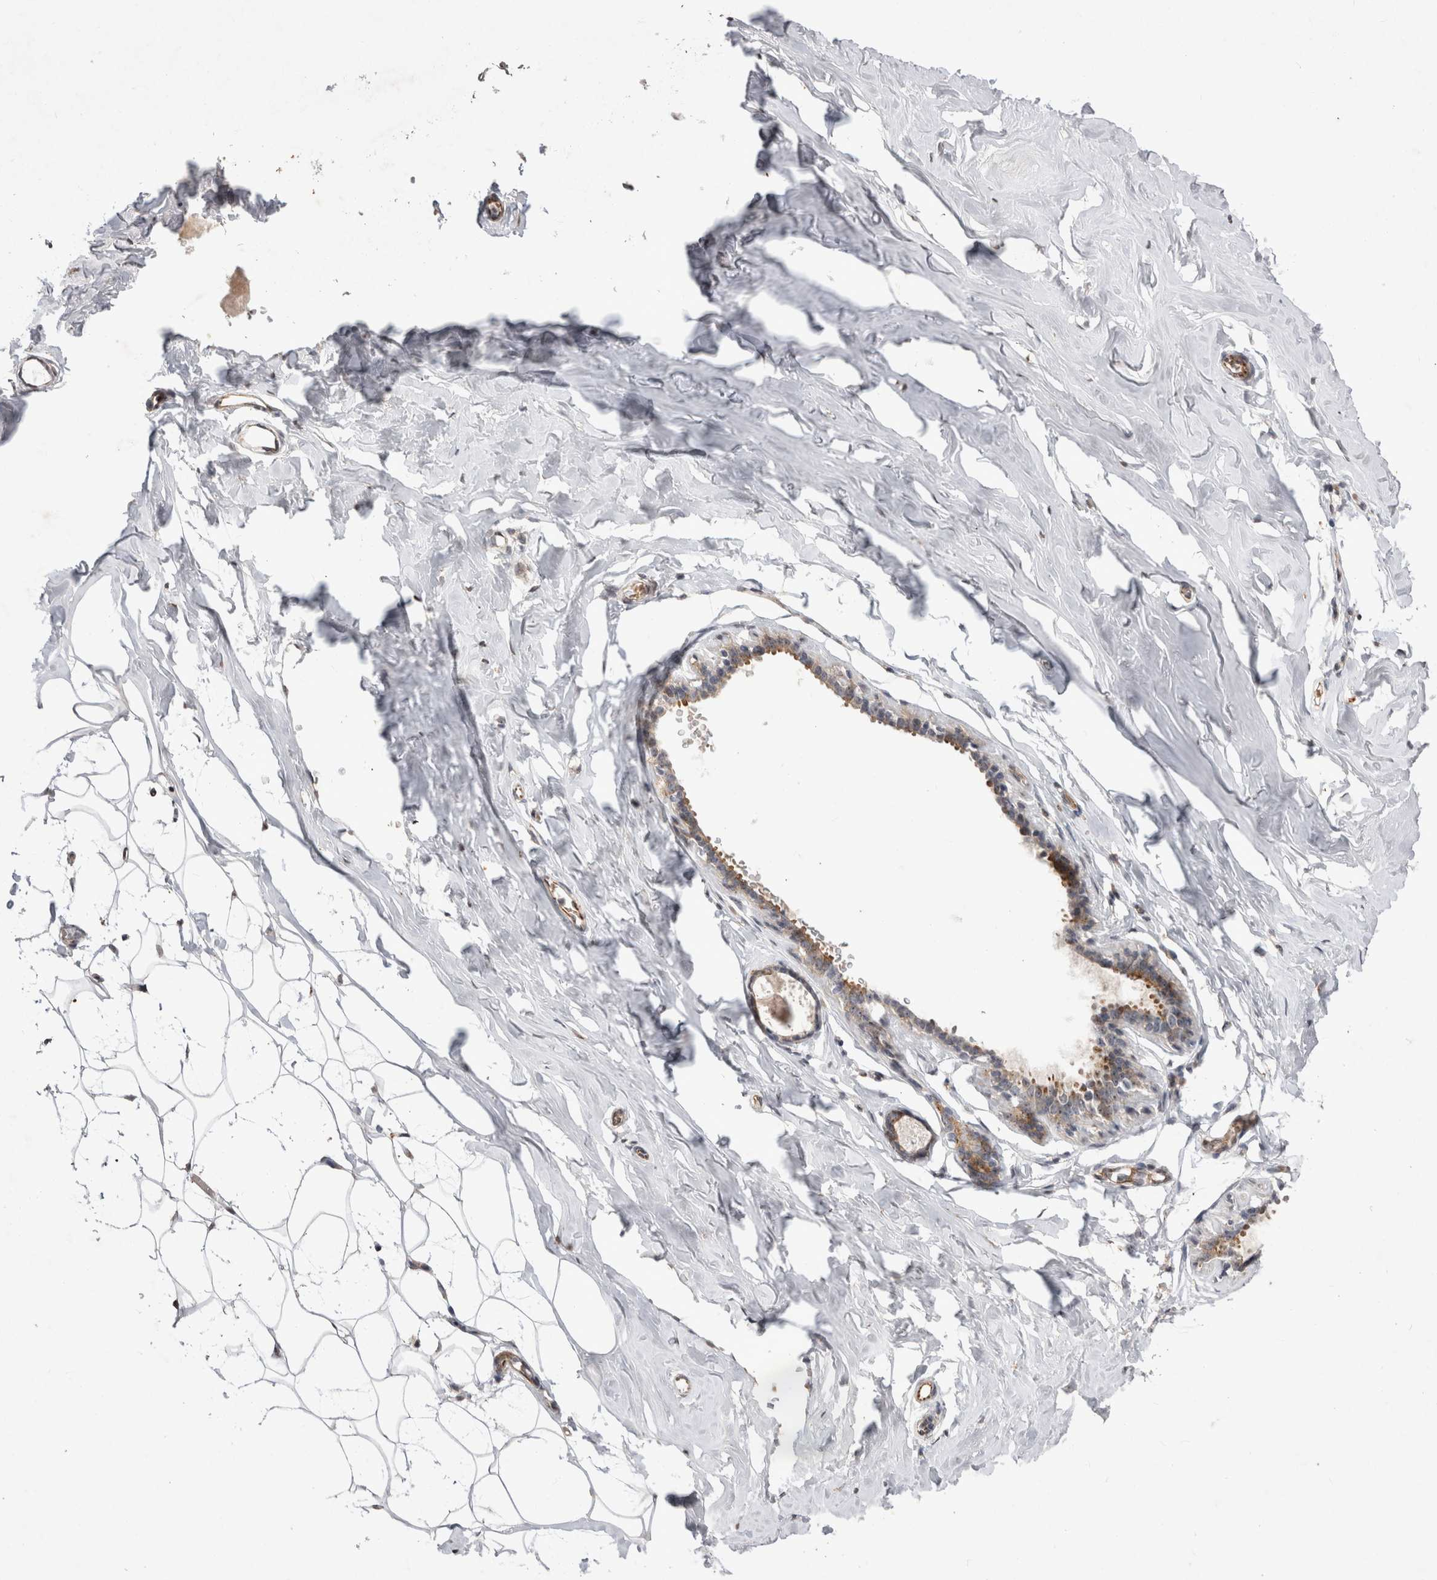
{"staining": {"intensity": "moderate", "quantity": ">75%", "location": "cytoplasmic/membranous,nuclear"}, "tissue": "adipose tissue", "cell_type": "Adipocytes", "image_type": "normal", "snomed": [{"axis": "morphology", "description": "Normal tissue, NOS"}, {"axis": "morphology", "description": "Fibrosis, NOS"}, {"axis": "topography", "description": "Breast"}, {"axis": "topography", "description": "Adipose tissue"}], "caption": "A histopathology image of adipose tissue stained for a protein exhibits moderate cytoplasmic/membranous,nuclear brown staining in adipocytes.", "gene": "STK11", "patient": {"sex": "female", "age": 39}}